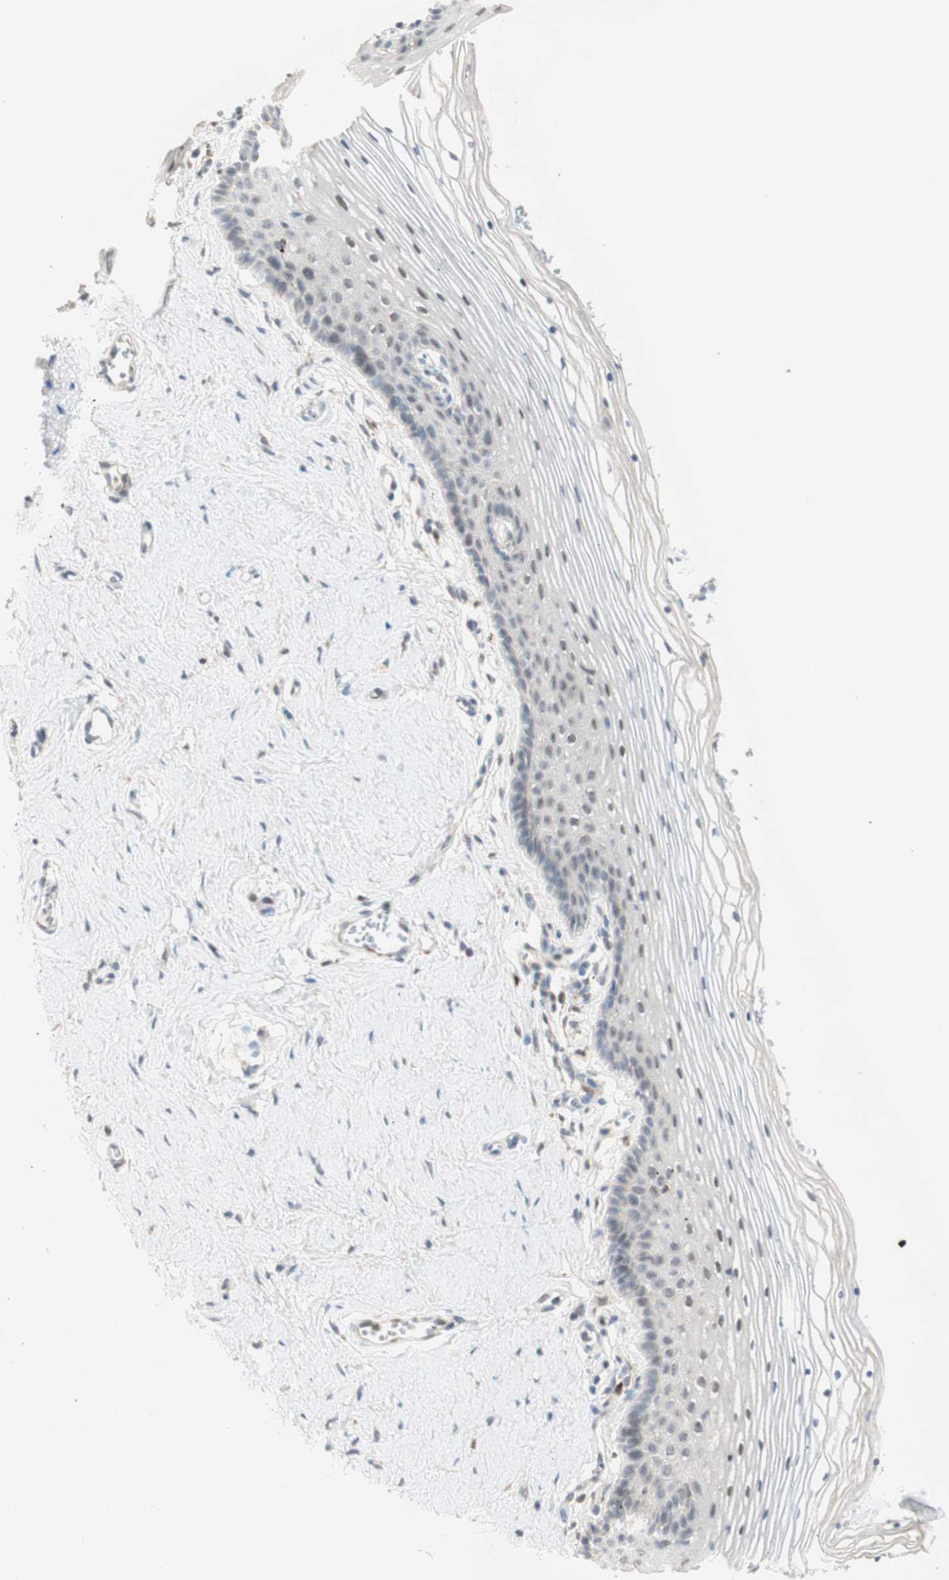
{"staining": {"intensity": "negative", "quantity": "none", "location": "none"}, "tissue": "vagina", "cell_type": "Squamous epithelial cells", "image_type": "normal", "snomed": [{"axis": "morphology", "description": "Normal tissue, NOS"}, {"axis": "topography", "description": "Vagina"}], "caption": "Immunohistochemistry (IHC) image of normal human vagina stained for a protein (brown), which exhibits no expression in squamous epithelial cells.", "gene": "GAPT", "patient": {"sex": "female", "age": 32}}